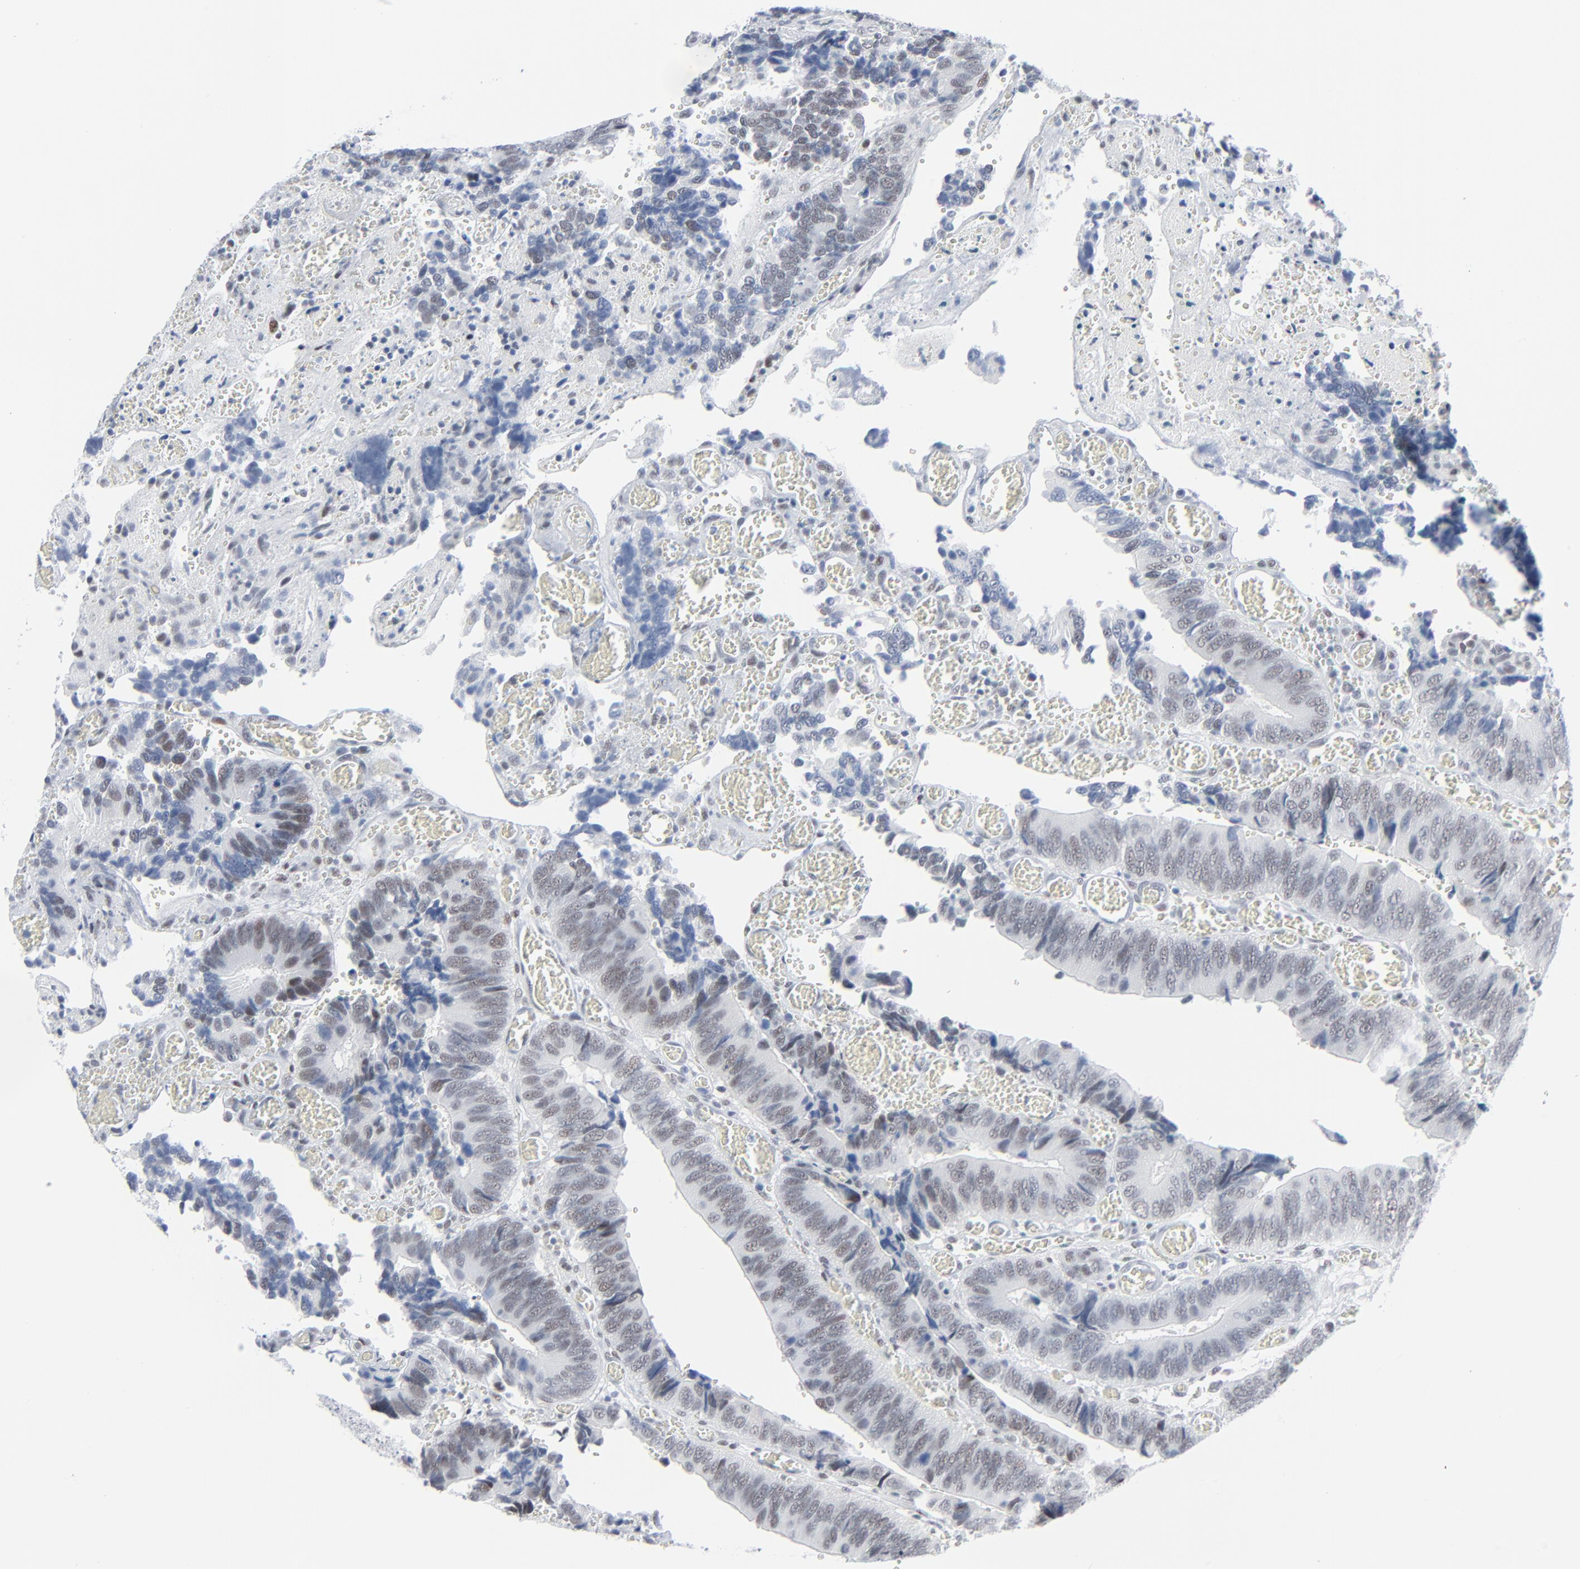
{"staining": {"intensity": "weak", "quantity": ">75%", "location": "nuclear"}, "tissue": "colorectal cancer", "cell_type": "Tumor cells", "image_type": "cancer", "snomed": [{"axis": "morphology", "description": "Adenocarcinoma, NOS"}, {"axis": "topography", "description": "Colon"}], "caption": "DAB immunohistochemical staining of adenocarcinoma (colorectal) exhibits weak nuclear protein expression in approximately >75% of tumor cells.", "gene": "SIRT1", "patient": {"sex": "male", "age": 72}}